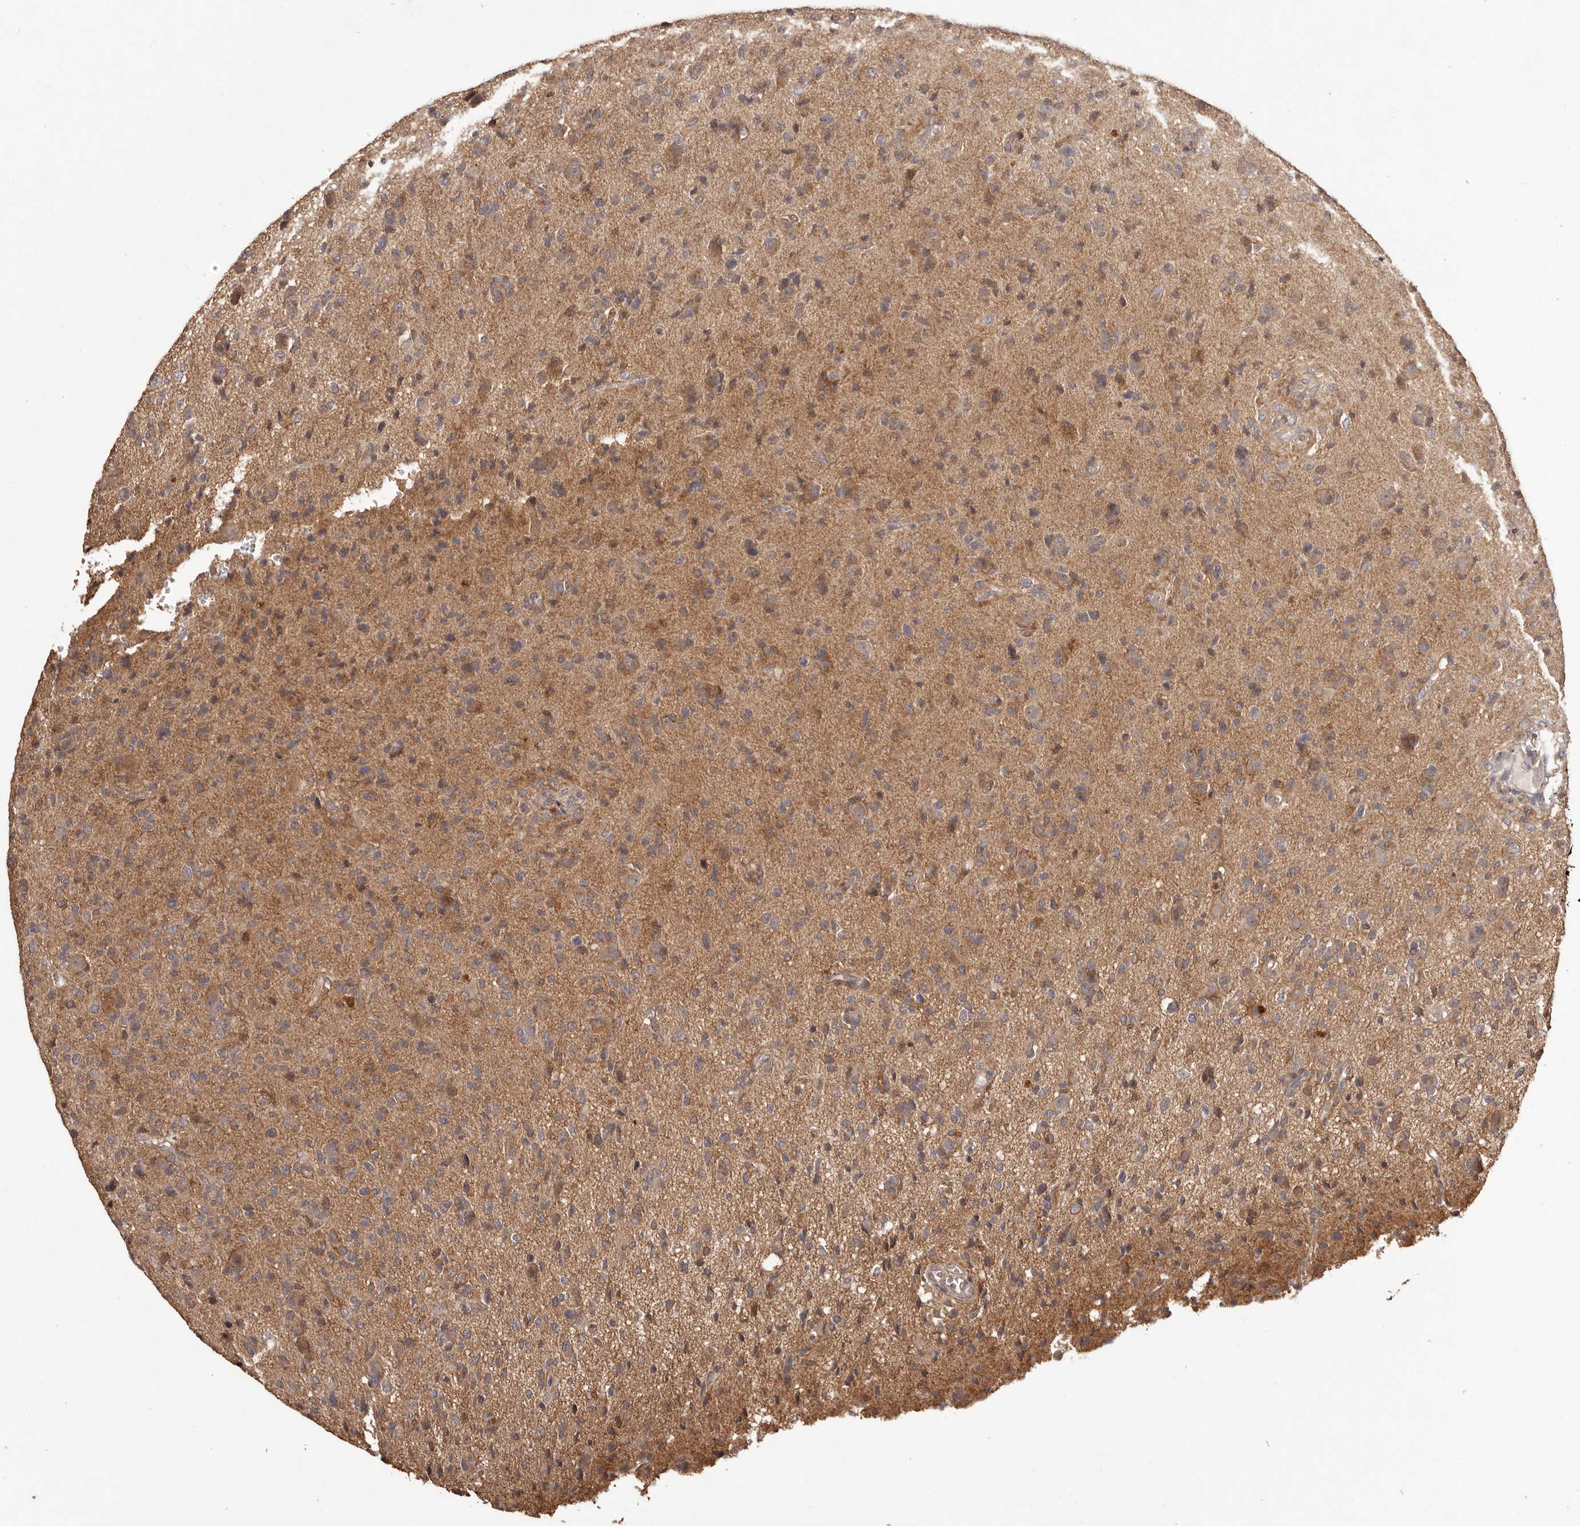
{"staining": {"intensity": "negative", "quantity": "none", "location": "none"}, "tissue": "glioma", "cell_type": "Tumor cells", "image_type": "cancer", "snomed": [{"axis": "morphology", "description": "Glioma, malignant, High grade"}, {"axis": "topography", "description": "Brain"}], "caption": "Malignant glioma (high-grade) was stained to show a protein in brown. There is no significant positivity in tumor cells.", "gene": "MTO1", "patient": {"sex": "female", "age": 57}}